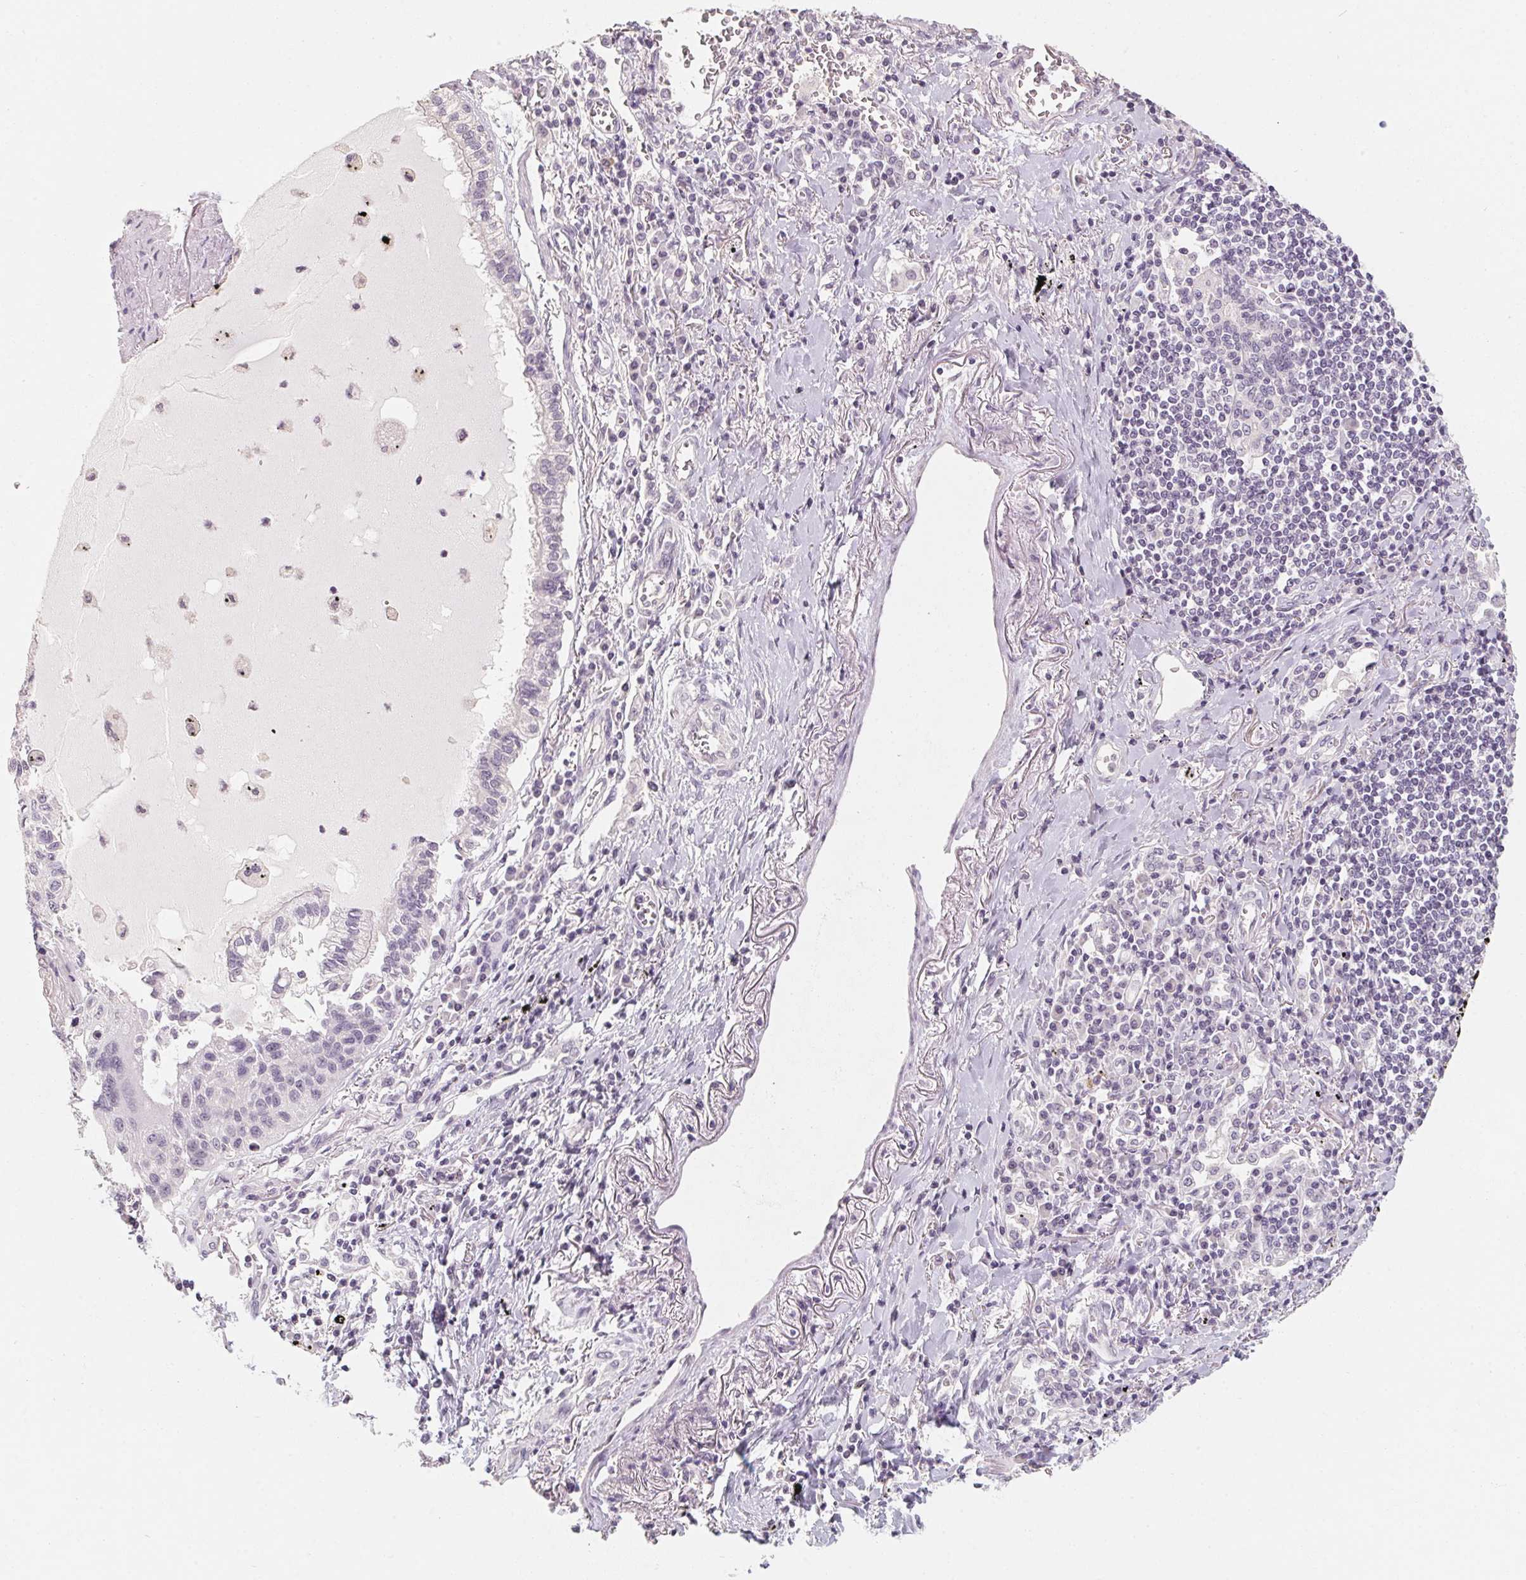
{"staining": {"intensity": "negative", "quantity": "none", "location": "none"}, "tissue": "lung cancer", "cell_type": "Tumor cells", "image_type": "cancer", "snomed": [{"axis": "morphology", "description": "Squamous cell carcinoma, NOS"}, {"axis": "topography", "description": "Lung"}], "caption": "Tumor cells show no significant expression in lung squamous cell carcinoma.", "gene": "CAPZA3", "patient": {"sex": "male", "age": 78}}